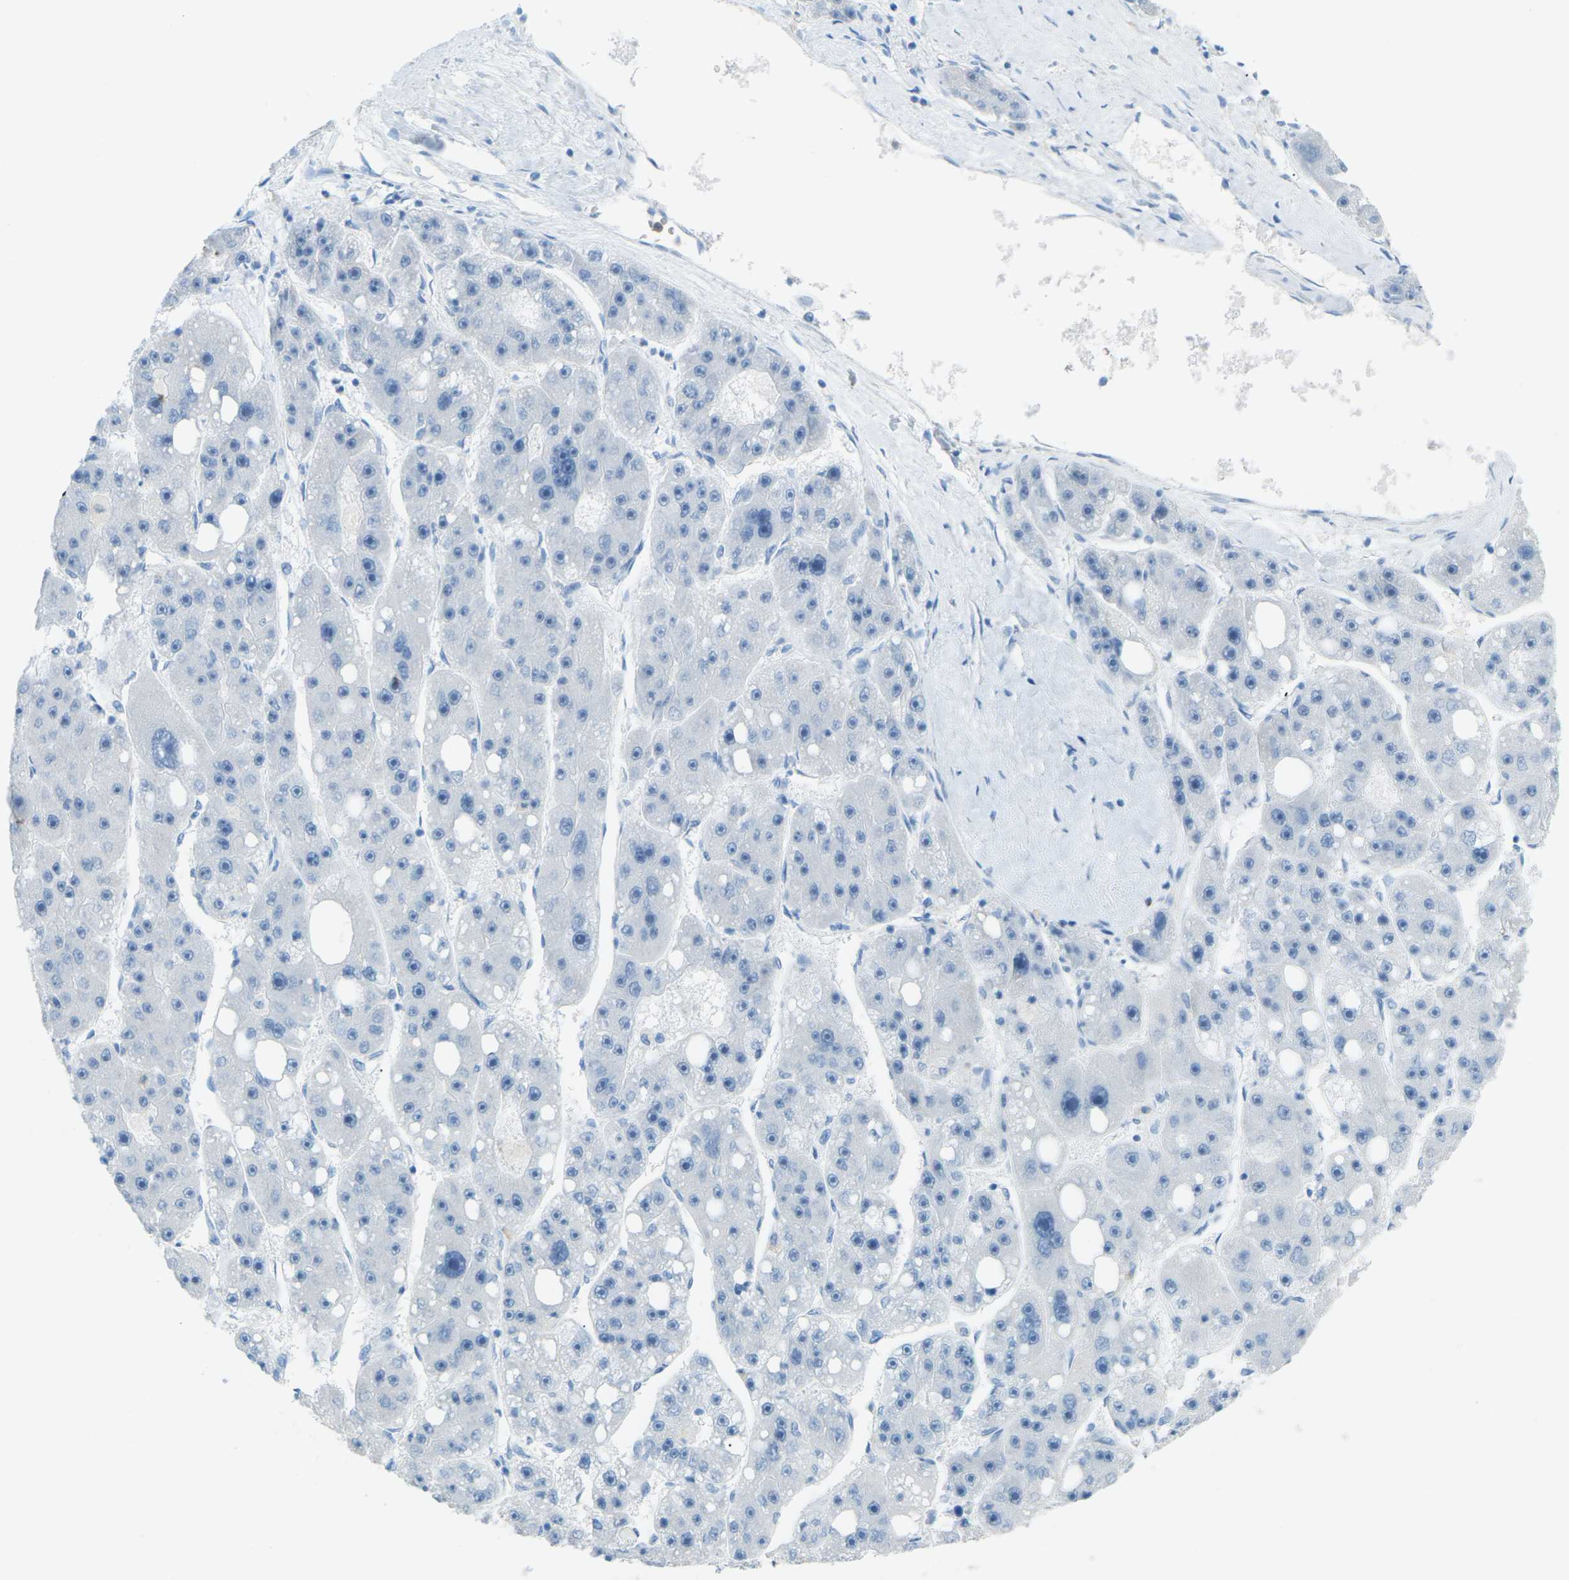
{"staining": {"intensity": "negative", "quantity": "none", "location": "none"}, "tissue": "liver cancer", "cell_type": "Tumor cells", "image_type": "cancer", "snomed": [{"axis": "morphology", "description": "Carcinoma, Hepatocellular, NOS"}, {"axis": "topography", "description": "Liver"}], "caption": "Tumor cells are negative for brown protein staining in liver hepatocellular carcinoma. Nuclei are stained in blue.", "gene": "CDH16", "patient": {"sex": "female", "age": 61}}